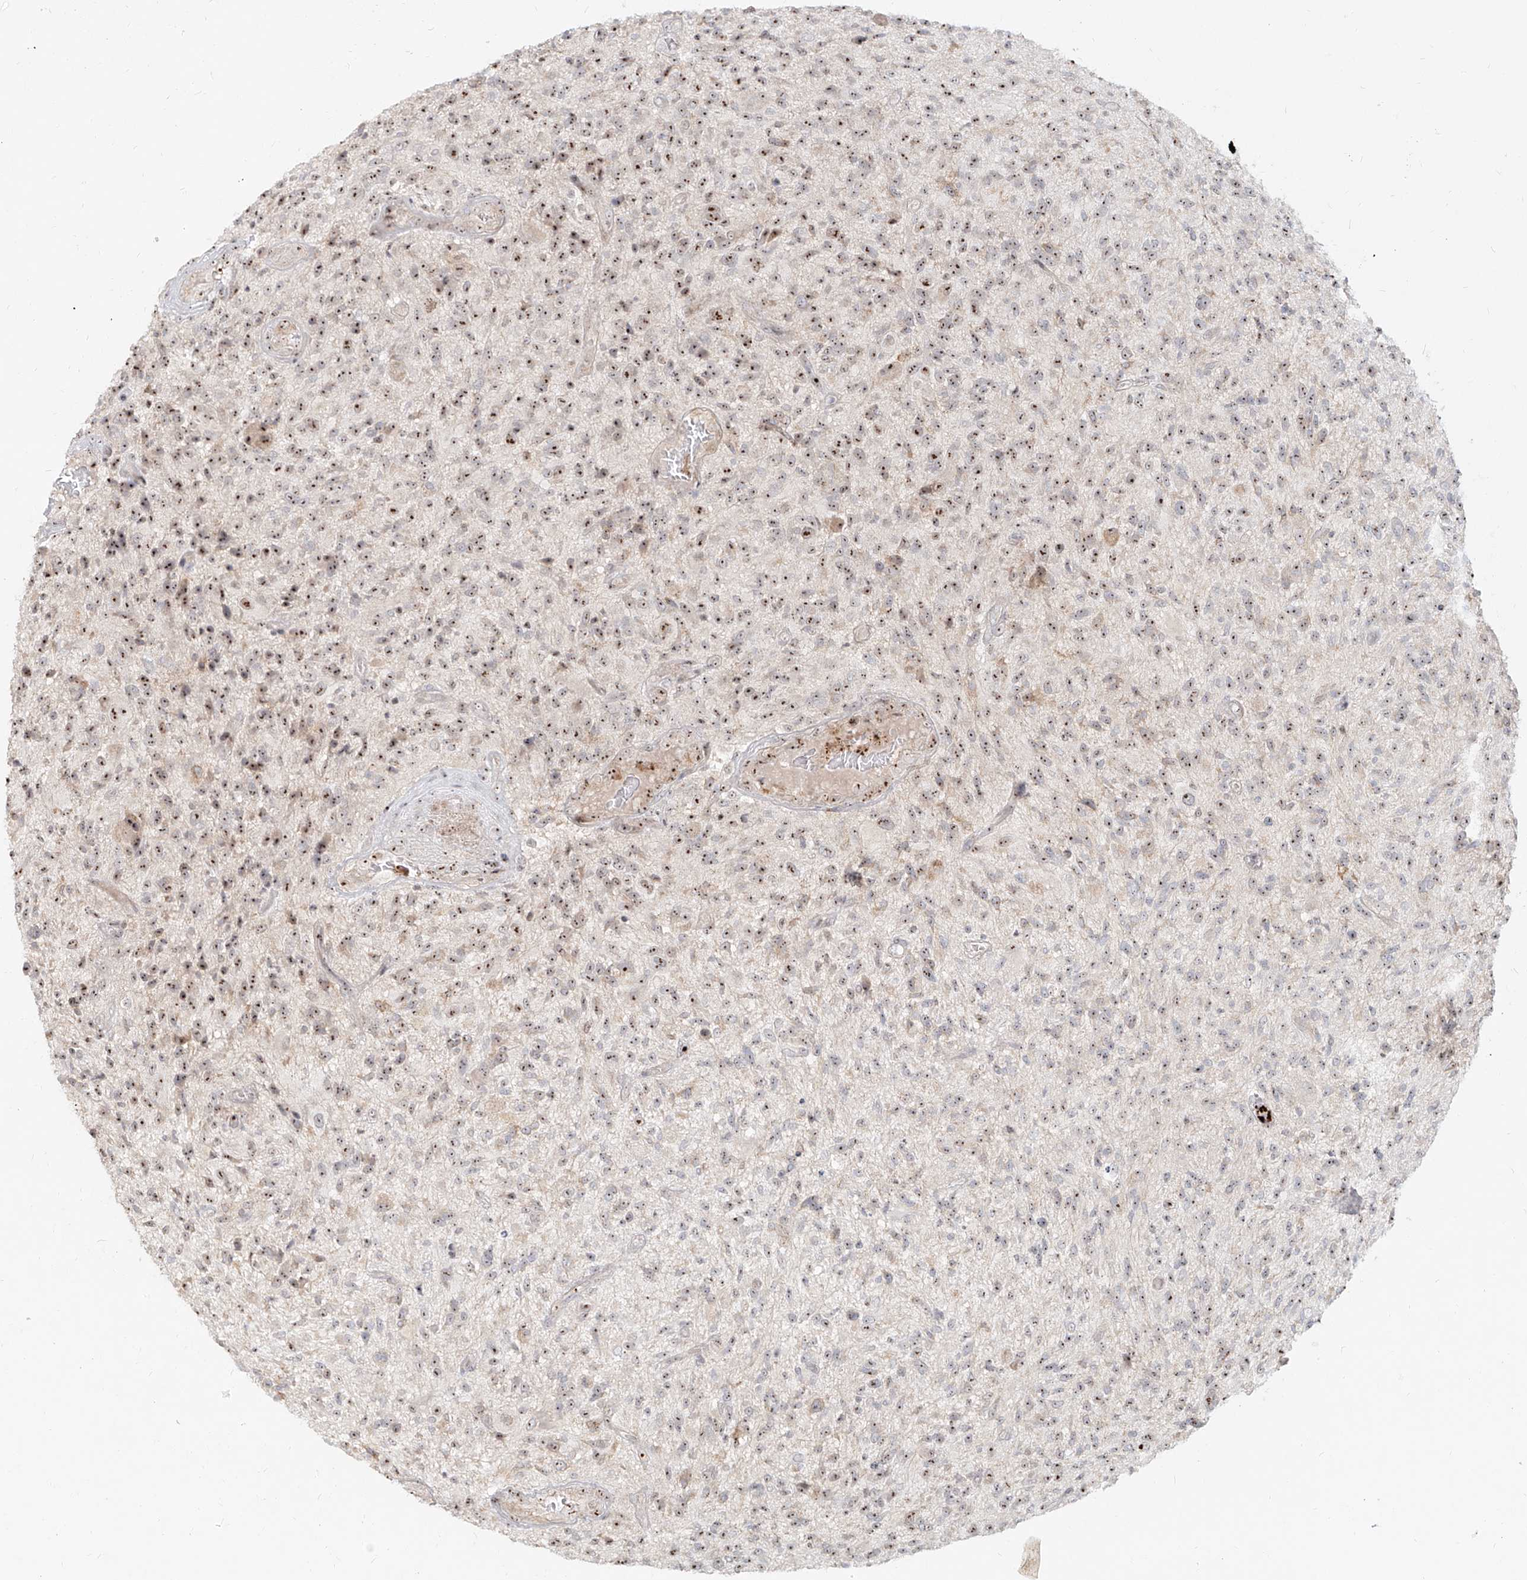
{"staining": {"intensity": "moderate", "quantity": ">75%", "location": "nuclear"}, "tissue": "glioma", "cell_type": "Tumor cells", "image_type": "cancer", "snomed": [{"axis": "morphology", "description": "Glioma, malignant, High grade"}, {"axis": "topography", "description": "Brain"}], "caption": "Human malignant high-grade glioma stained with a brown dye demonstrates moderate nuclear positive positivity in about >75% of tumor cells.", "gene": "BYSL", "patient": {"sex": "male", "age": 47}}